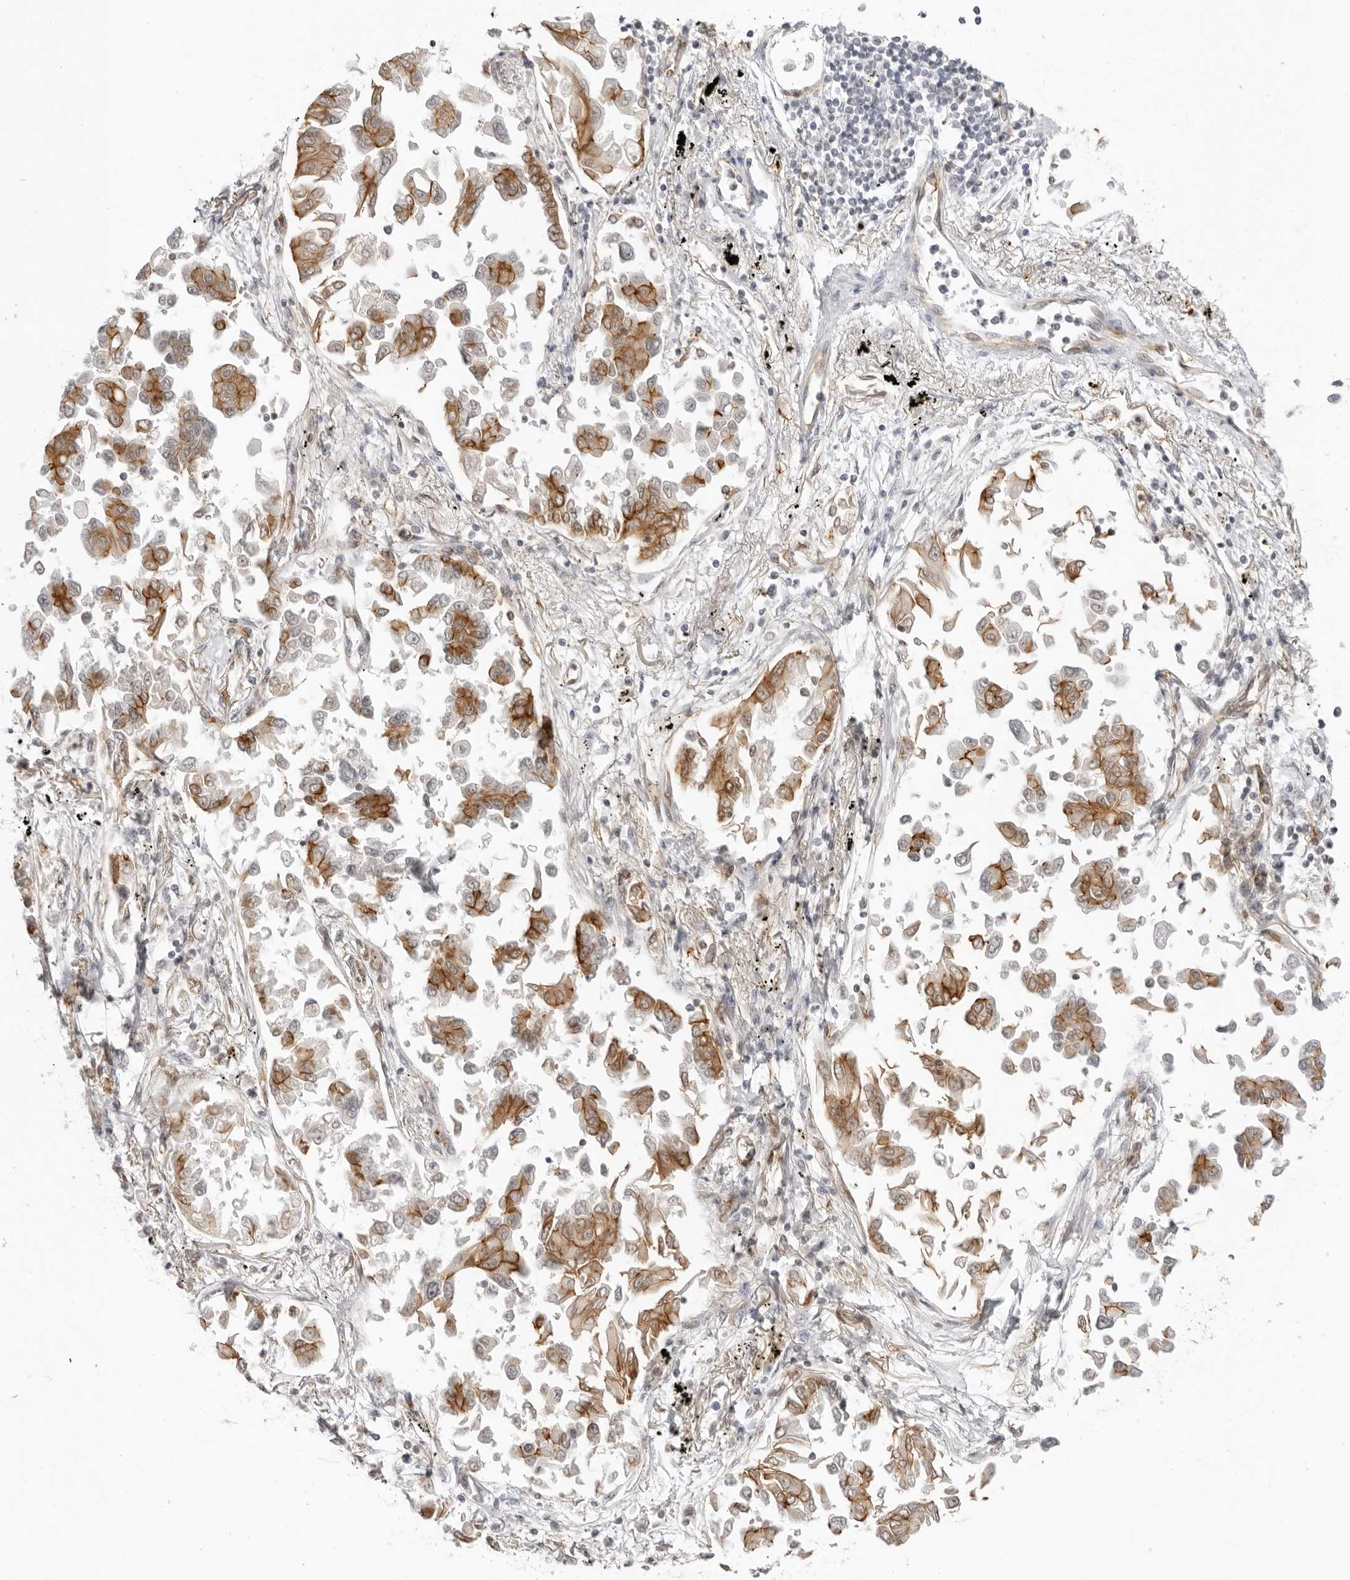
{"staining": {"intensity": "moderate", "quantity": ">75%", "location": "cytoplasmic/membranous"}, "tissue": "lung cancer", "cell_type": "Tumor cells", "image_type": "cancer", "snomed": [{"axis": "morphology", "description": "Adenocarcinoma, NOS"}, {"axis": "topography", "description": "Lung"}], "caption": "The micrograph shows immunohistochemical staining of adenocarcinoma (lung). There is moderate cytoplasmic/membranous expression is identified in approximately >75% of tumor cells.", "gene": "TRAPPC3", "patient": {"sex": "female", "age": 67}}